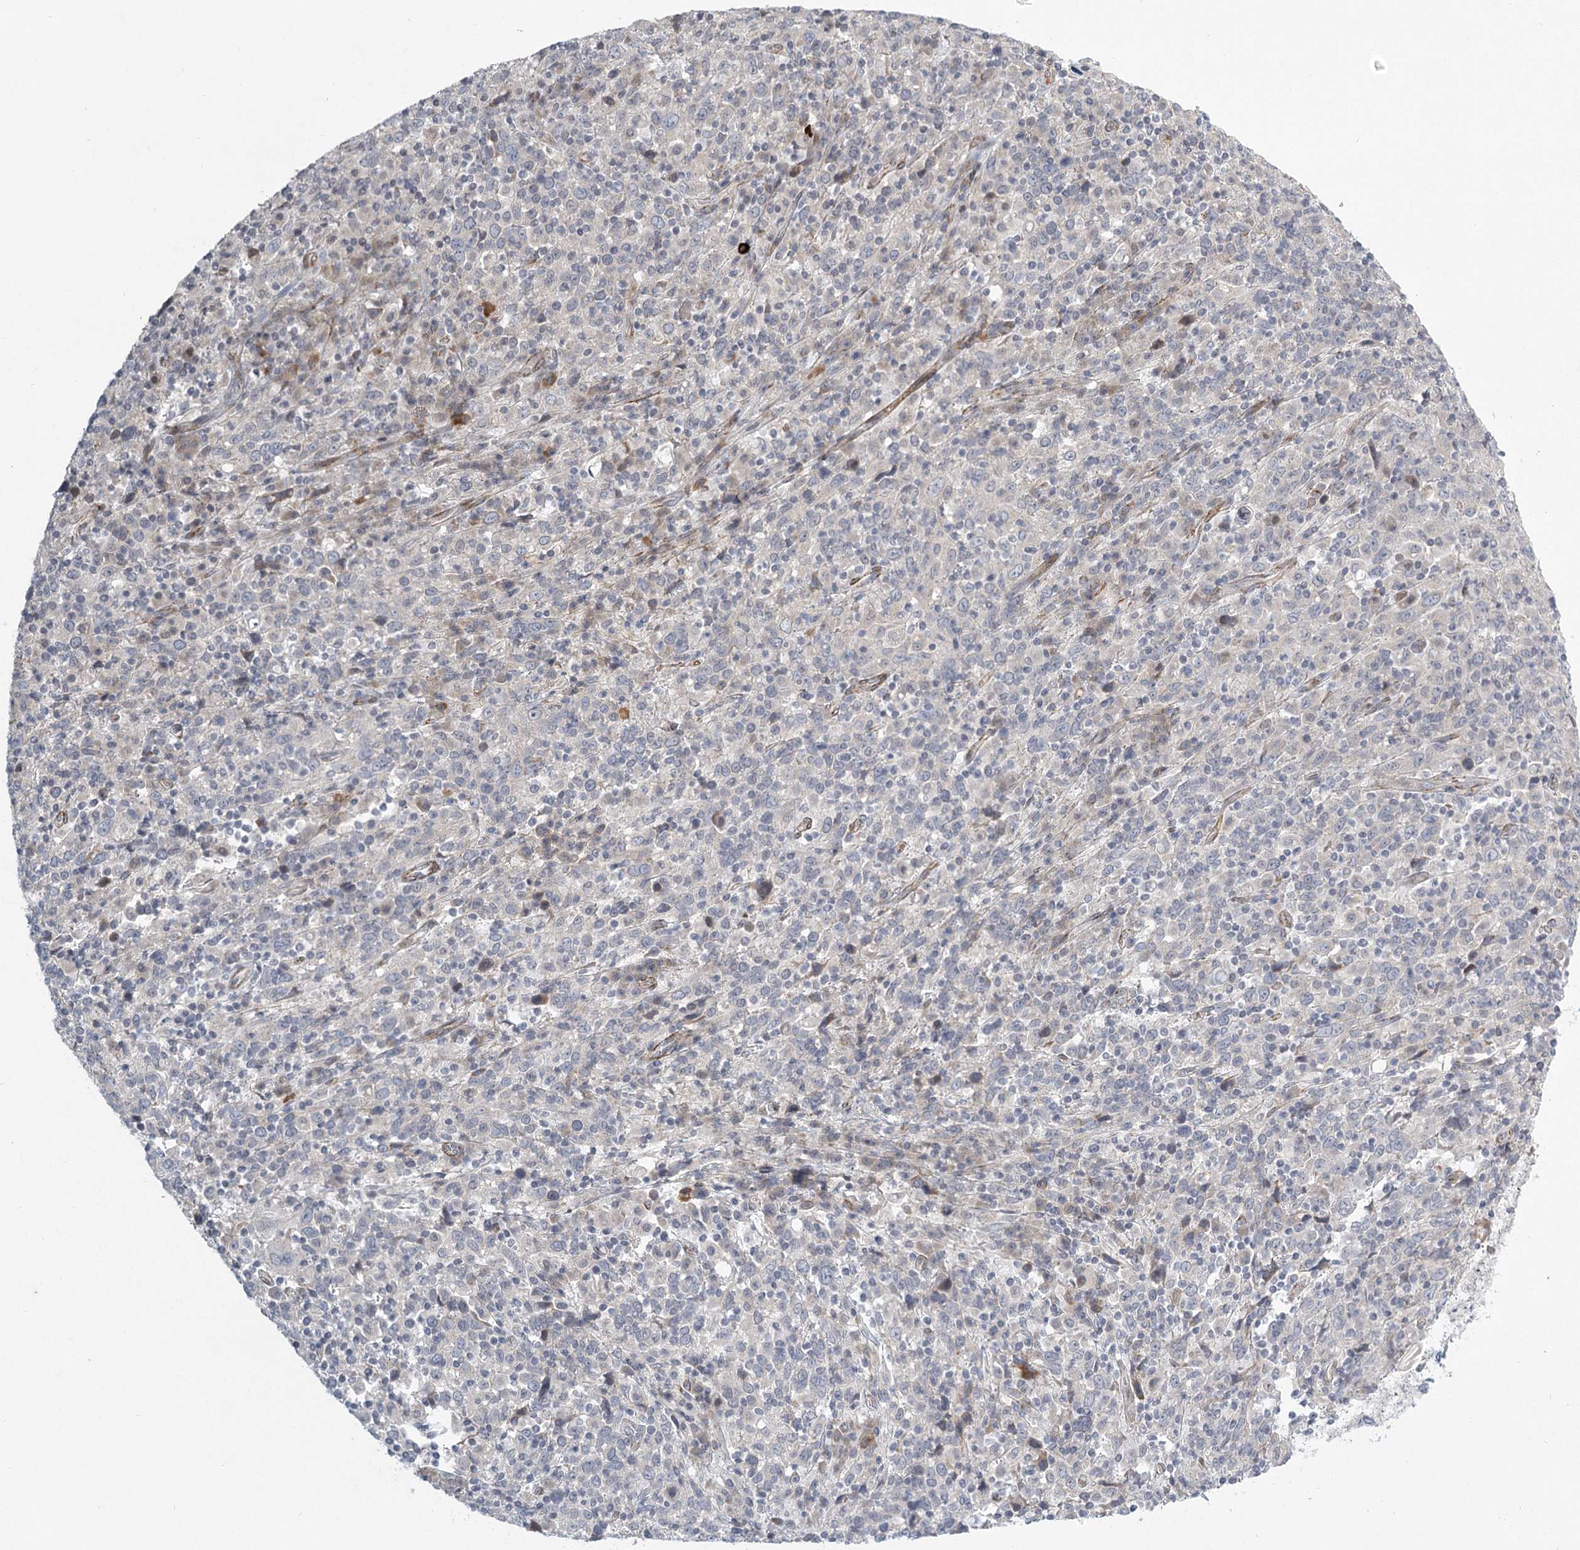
{"staining": {"intensity": "negative", "quantity": "none", "location": "none"}, "tissue": "cervical cancer", "cell_type": "Tumor cells", "image_type": "cancer", "snomed": [{"axis": "morphology", "description": "Squamous cell carcinoma, NOS"}, {"axis": "topography", "description": "Cervix"}], "caption": "IHC micrograph of human cervical squamous cell carcinoma stained for a protein (brown), which displays no staining in tumor cells.", "gene": "MEPE", "patient": {"sex": "female", "age": 46}}